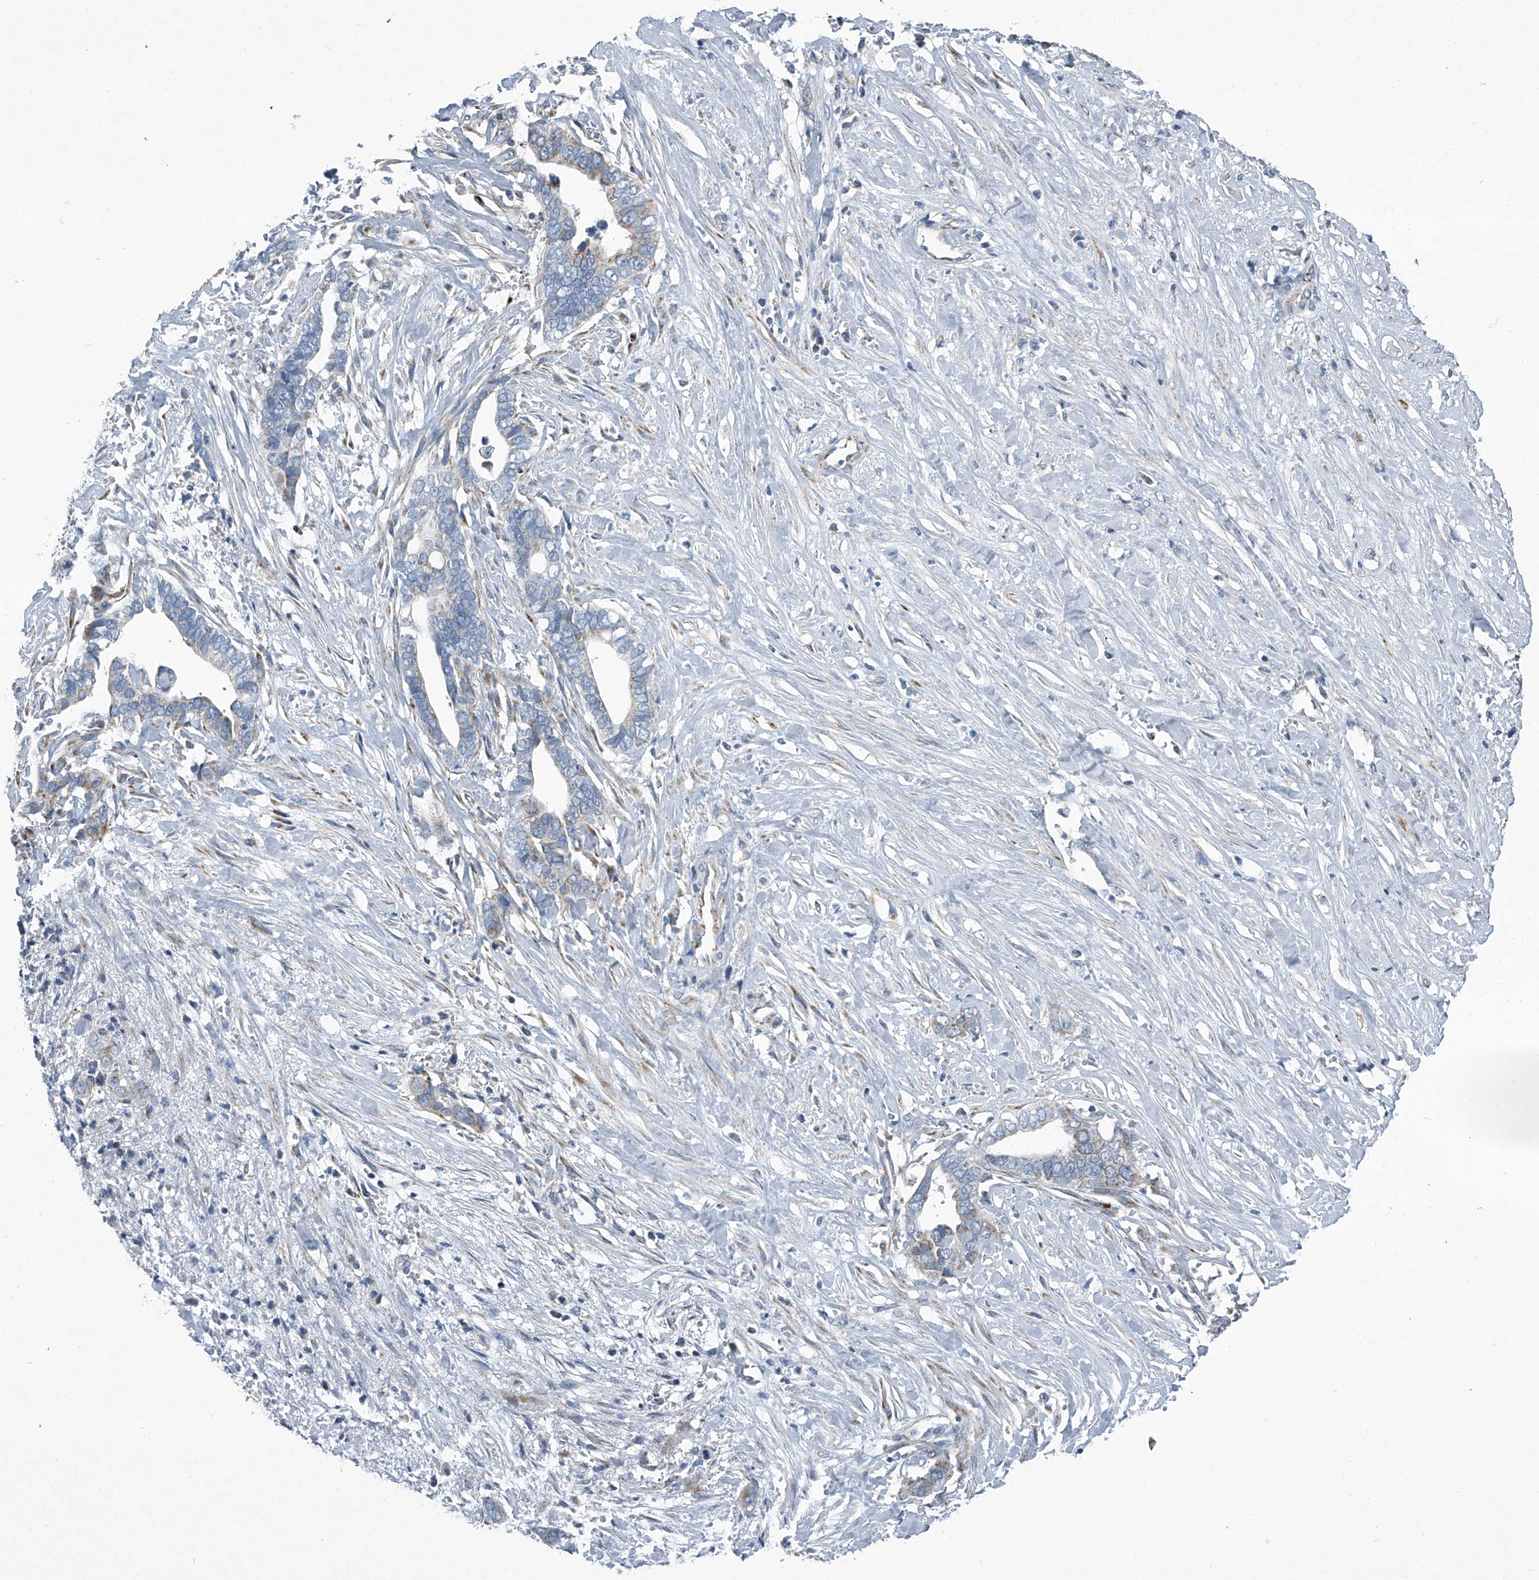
{"staining": {"intensity": "moderate", "quantity": "<25%", "location": "cytoplasmic/membranous"}, "tissue": "liver cancer", "cell_type": "Tumor cells", "image_type": "cancer", "snomed": [{"axis": "morphology", "description": "Cholangiocarcinoma"}, {"axis": "topography", "description": "Liver"}], "caption": "Immunohistochemical staining of human liver cancer demonstrates moderate cytoplasmic/membranous protein positivity in about <25% of tumor cells.", "gene": "CHRNA7", "patient": {"sex": "female", "age": 79}}